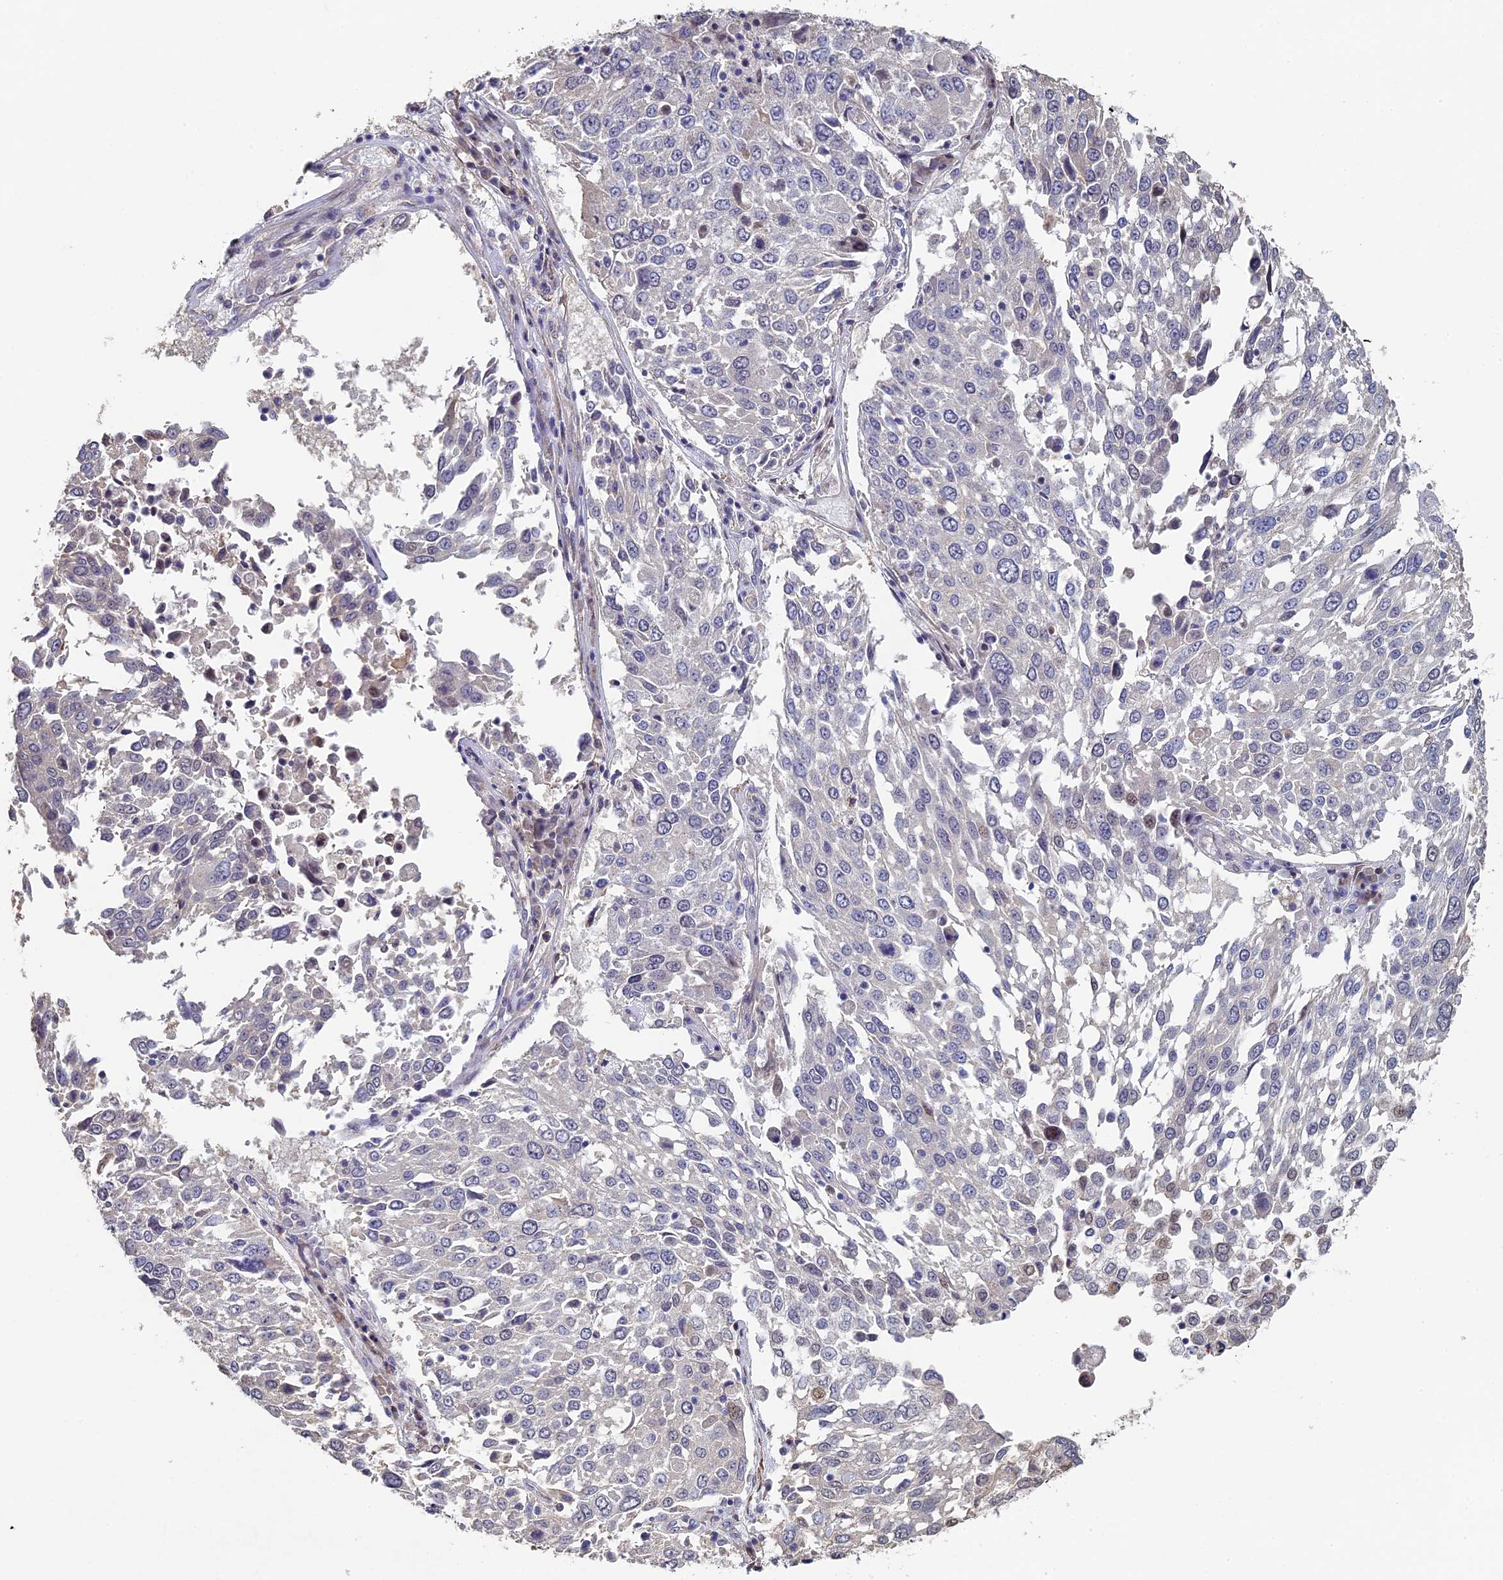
{"staining": {"intensity": "negative", "quantity": "none", "location": "none"}, "tissue": "lung cancer", "cell_type": "Tumor cells", "image_type": "cancer", "snomed": [{"axis": "morphology", "description": "Squamous cell carcinoma, NOS"}, {"axis": "topography", "description": "Lung"}], "caption": "DAB immunohistochemical staining of human lung cancer (squamous cell carcinoma) demonstrates no significant expression in tumor cells.", "gene": "DIXDC1", "patient": {"sex": "male", "age": 65}}